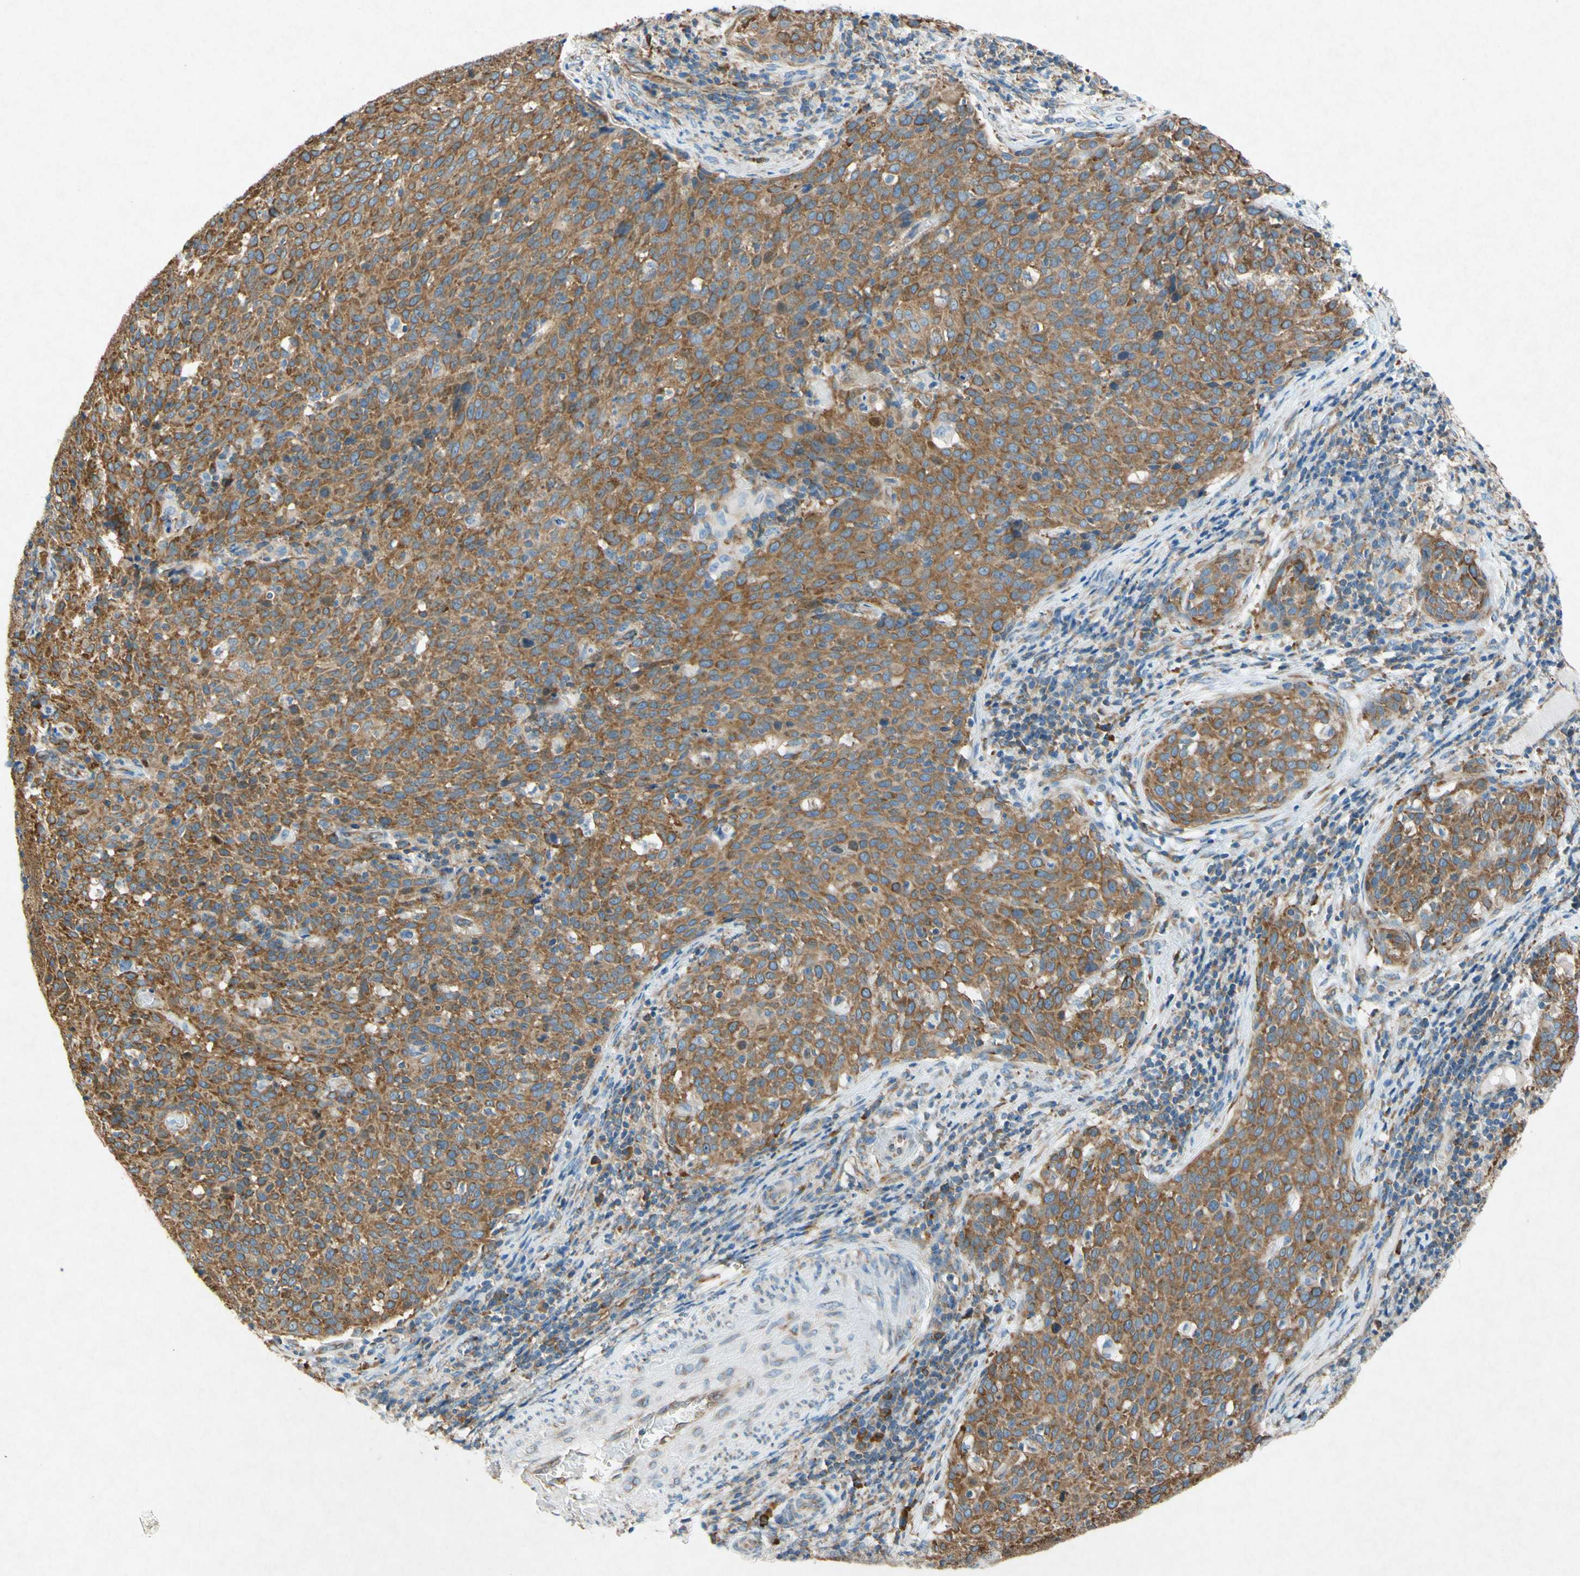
{"staining": {"intensity": "moderate", "quantity": ">75%", "location": "cytoplasmic/membranous"}, "tissue": "cervical cancer", "cell_type": "Tumor cells", "image_type": "cancer", "snomed": [{"axis": "morphology", "description": "Squamous cell carcinoma, NOS"}, {"axis": "topography", "description": "Cervix"}], "caption": "Protein analysis of squamous cell carcinoma (cervical) tissue reveals moderate cytoplasmic/membranous positivity in approximately >75% of tumor cells.", "gene": "PABPC1", "patient": {"sex": "female", "age": 38}}